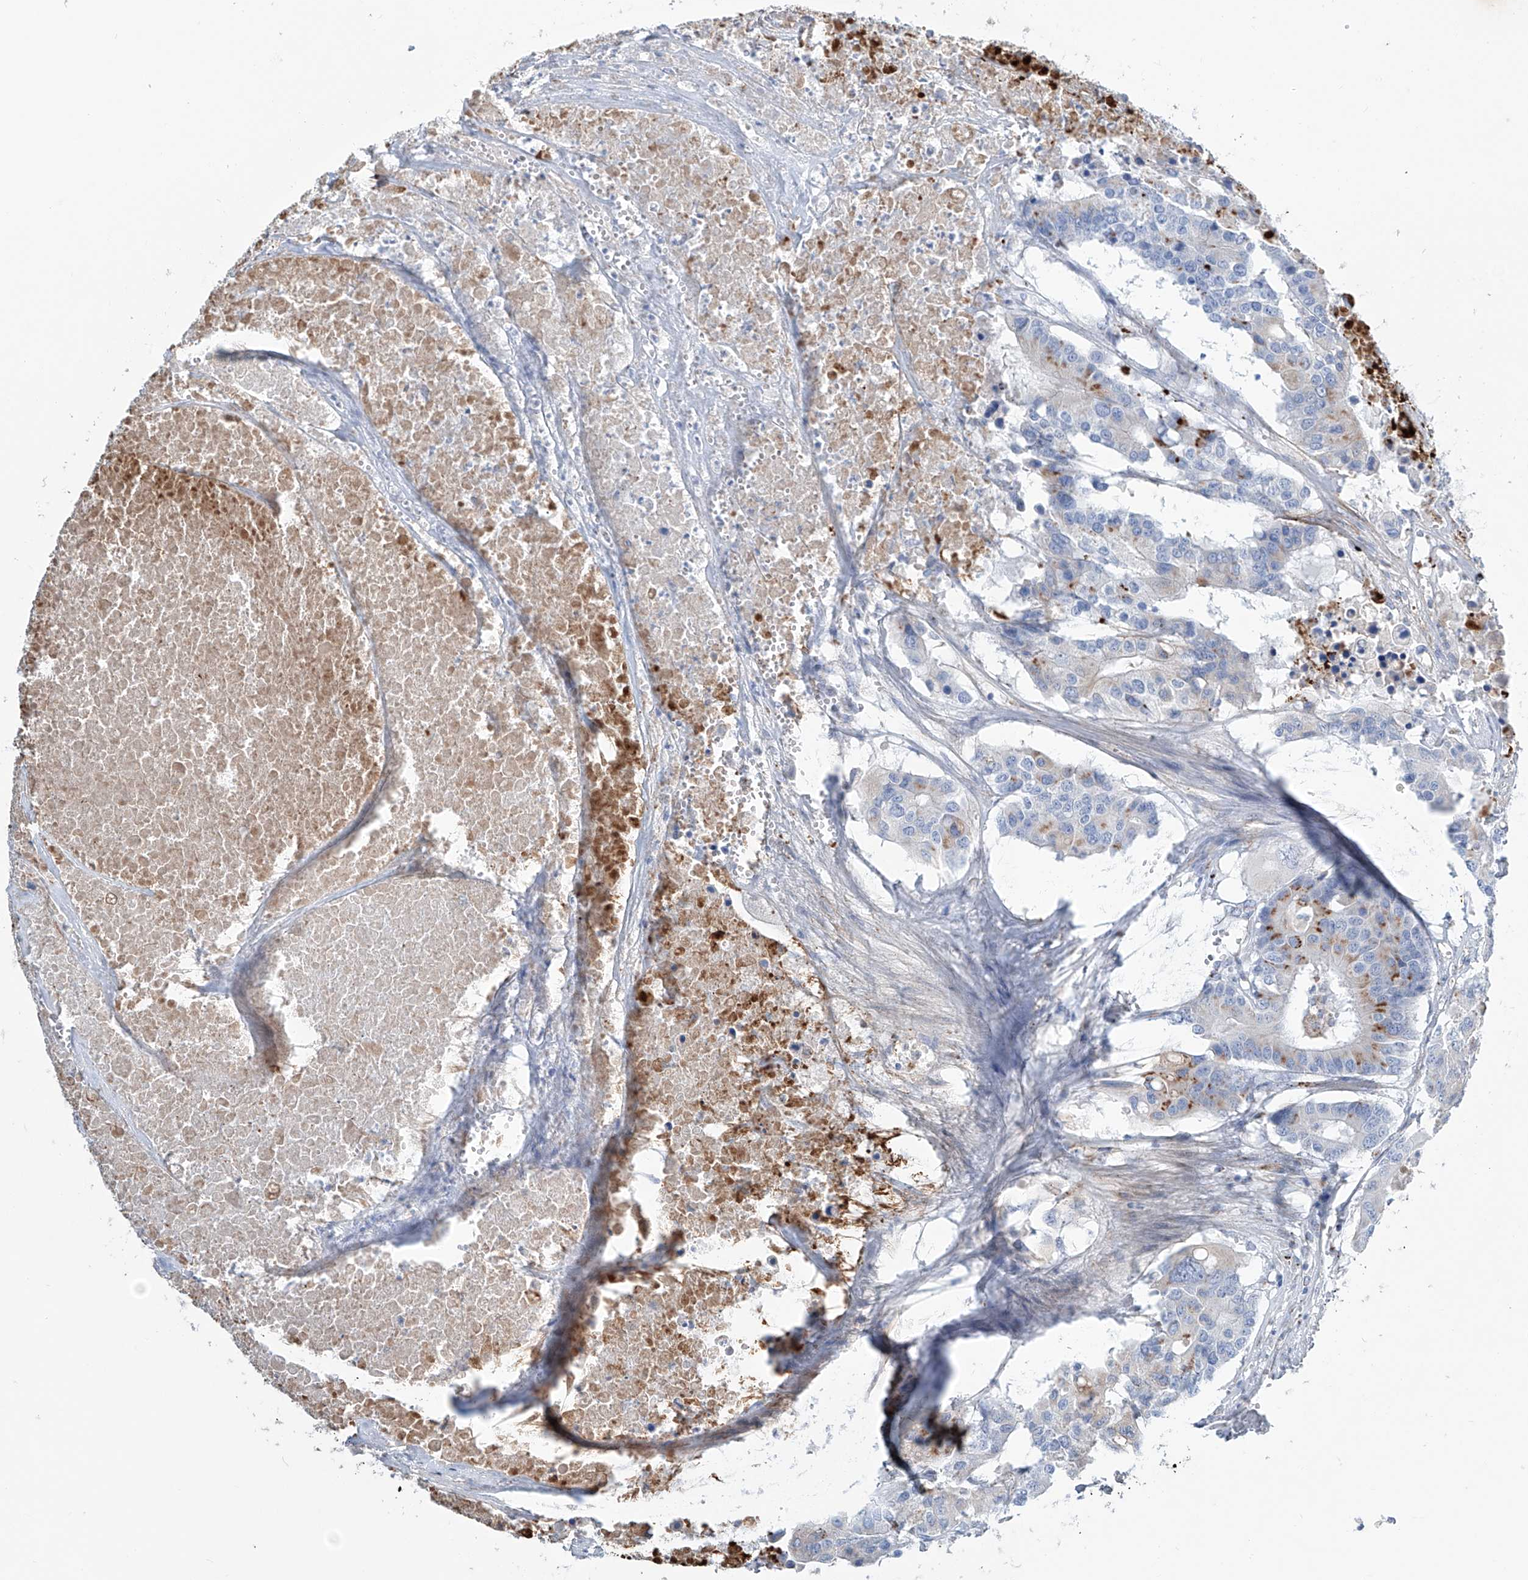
{"staining": {"intensity": "moderate", "quantity": "<25%", "location": "cytoplasmic/membranous"}, "tissue": "colorectal cancer", "cell_type": "Tumor cells", "image_type": "cancer", "snomed": [{"axis": "morphology", "description": "Adenocarcinoma, NOS"}, {"axis": "topography", "description": "Colon"}], "caption": "Immunohistochemical staining of colorectal cancer (adenocarcinoma) demonstrates low levels of moderate cytoplasmic/membranous staining in approximately <25% of tumor cells.", "gene": "CDH5", "patient": {"sex": "male", "age": 77}}